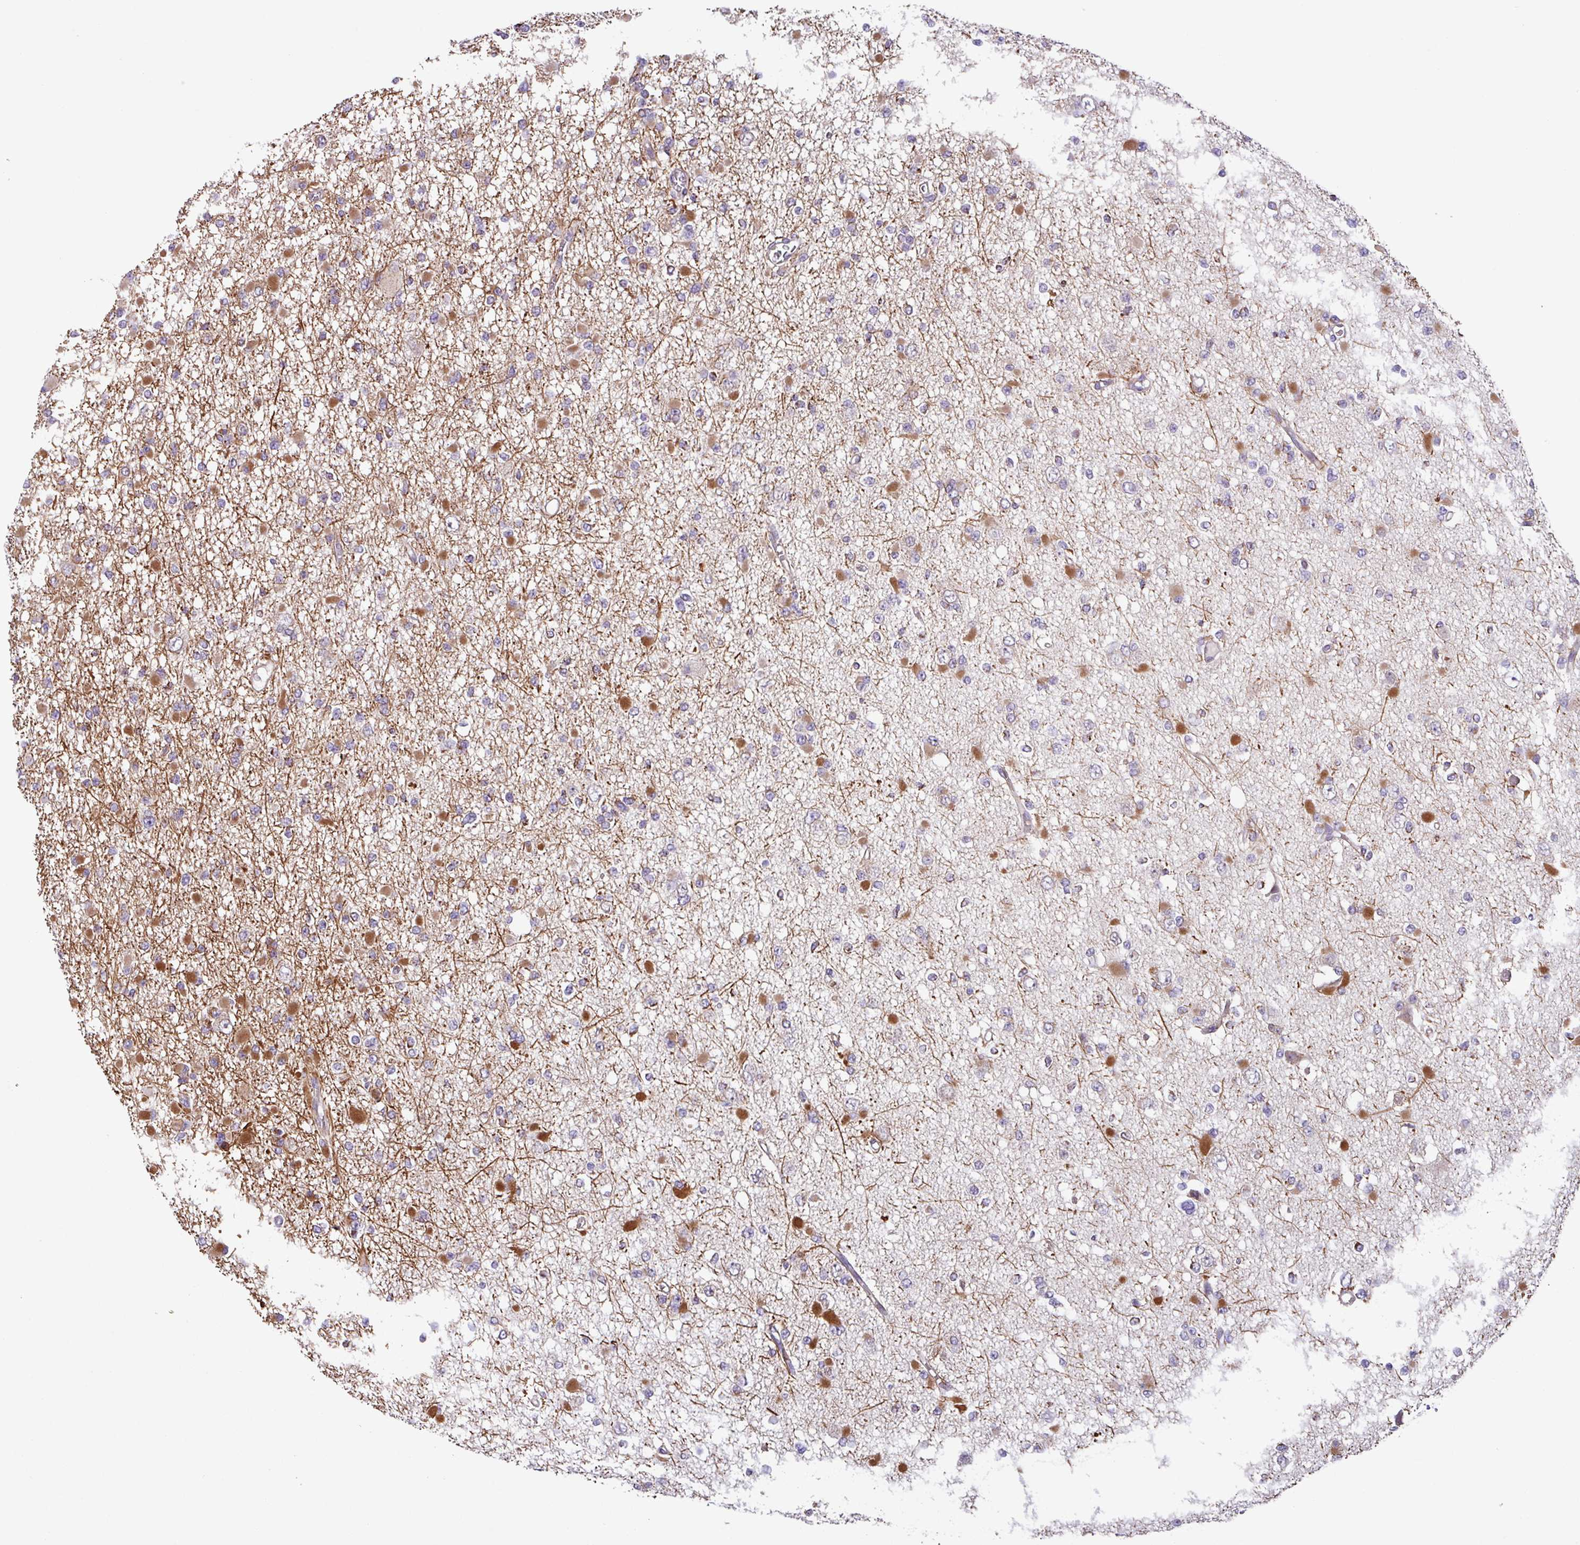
{"staining": {"intensity": "moderate", "quantity": "<25%", "location": "cytoplasmic/membranous"}, "tissue": "glioma", "cell_type": "Tumor cells", "image_type": "cancer", "snomed": [{"axis": "morphology", "description": "Glioma, malignant, Low grade"}, {"axis": "topography", "description": "Brain"}], "caption": "Human glioma stained for a protein (brown) reveals moderate cytoplasmic/membranous positive positivity in approximately <25% of tumor cells.", "gene": "AKIRIN1", "patient": {"sex": "female", "age": 22}}